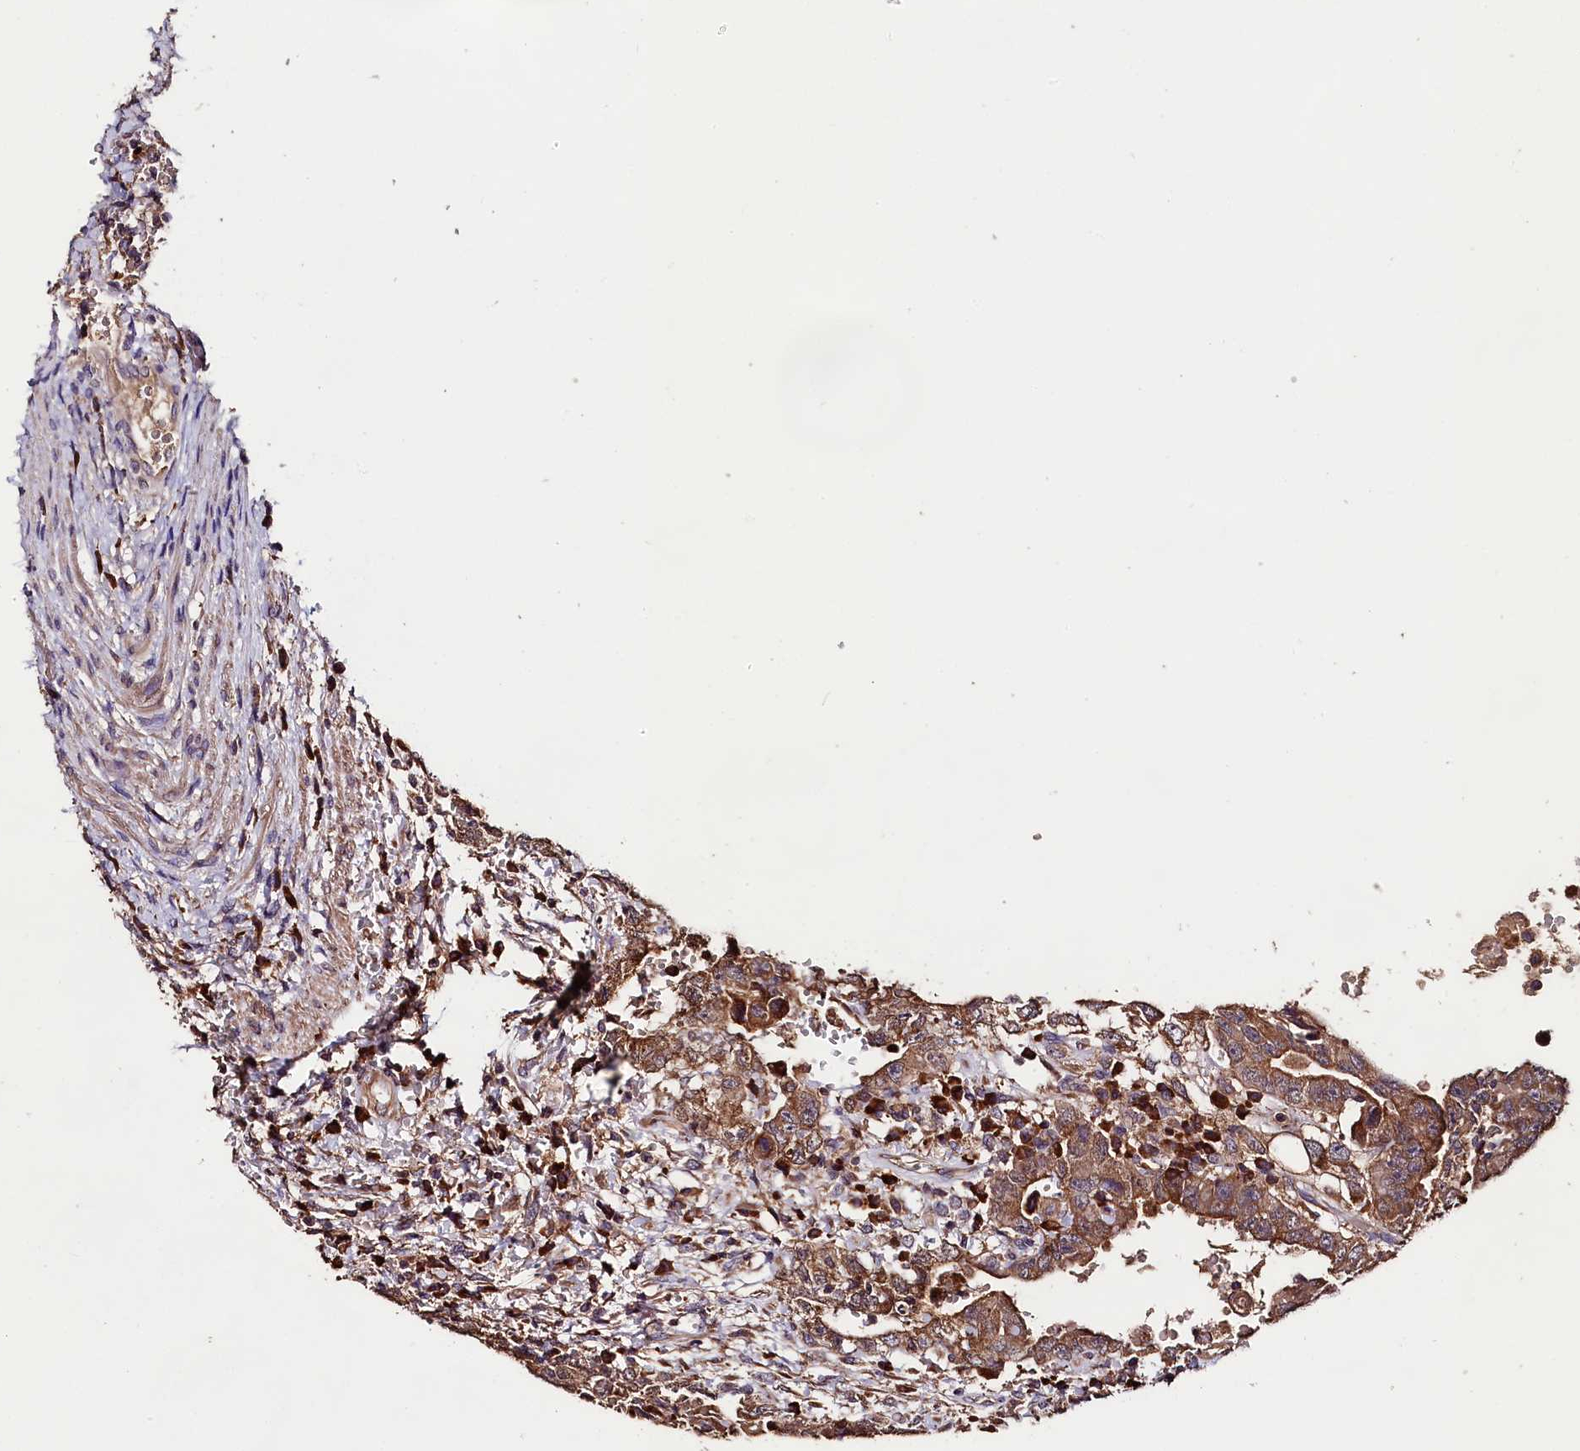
{"staining": {"intensity": "moderate", "quantity": ">75%", "location": "cytoplasmic/membranous"}, "tissue": "testis cancer", "cell_type": "Tumor cells", "image_type": "cancer", "snomed": [{"axis": "morphology", "description": "Carcinoma, Embryonal, NOS"}, {"axis": "topography", "description": "Testis"}], "caption": "The image reveals staining of testis cancer (embryonal carcinoma), revealing moderate cytoplasmic/membranous protein positivity (brown color) within tumor cells.", "gene": "ENKD1", "patient": {"sex": "male", "age": 26}}